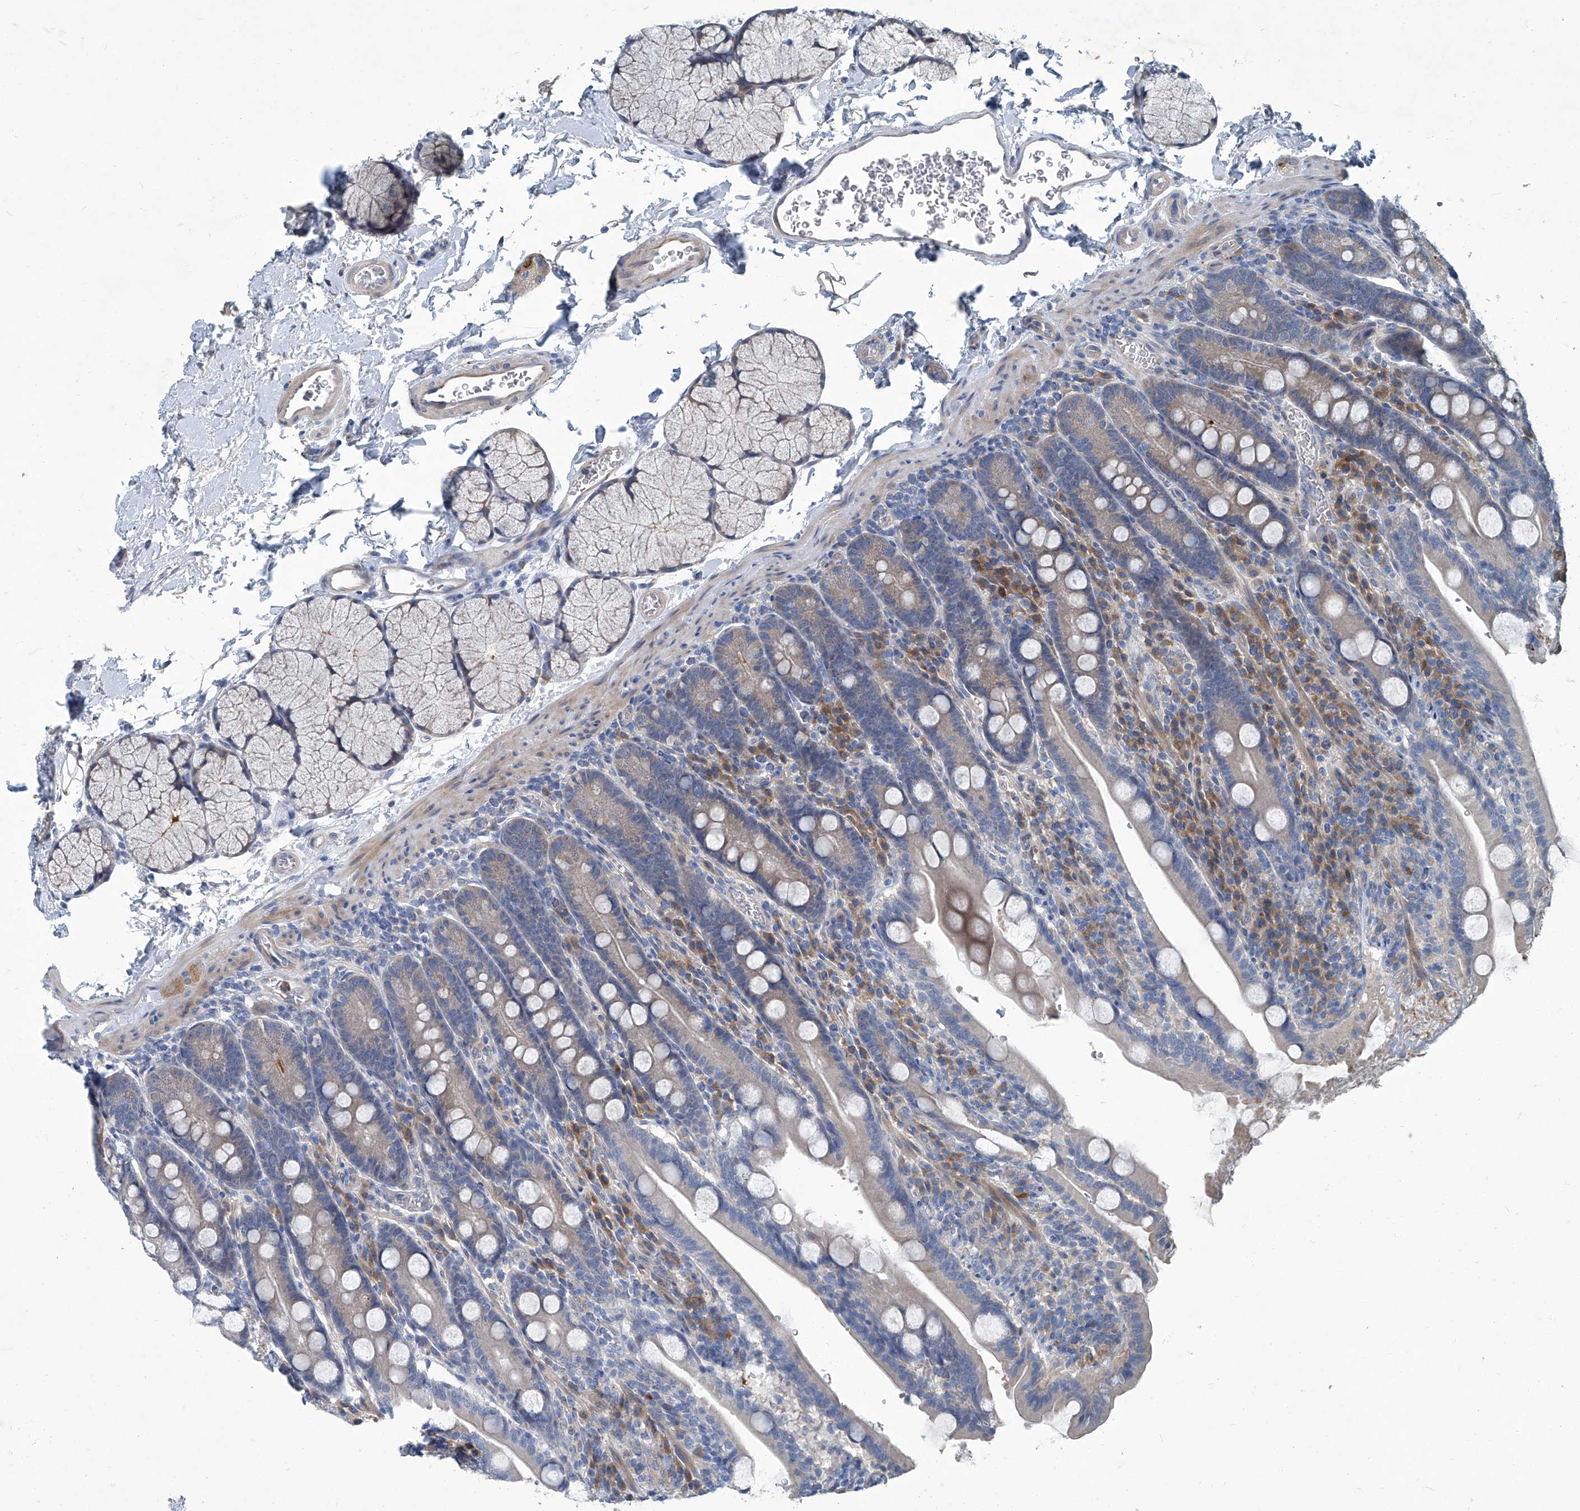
{"staining": {"intensity": "negative", "quantity": "none", "location": "none"}, "tissue": "duodenum", "cell_type": "Glandular cells", "image_type": "normal", "snomed": [{"axis": "morphology", "description": "Normal tissue, NOS"}, {"axis": "topography", "description": "Duodenum"}], "caption": "Immunohistochemistry histopathology image of benign duodenum stained for a protein (brown), which reveals no positivity in glandular cells.", "gene": "SLC26A11", "patient": {"sex": "male", "age": 35}}